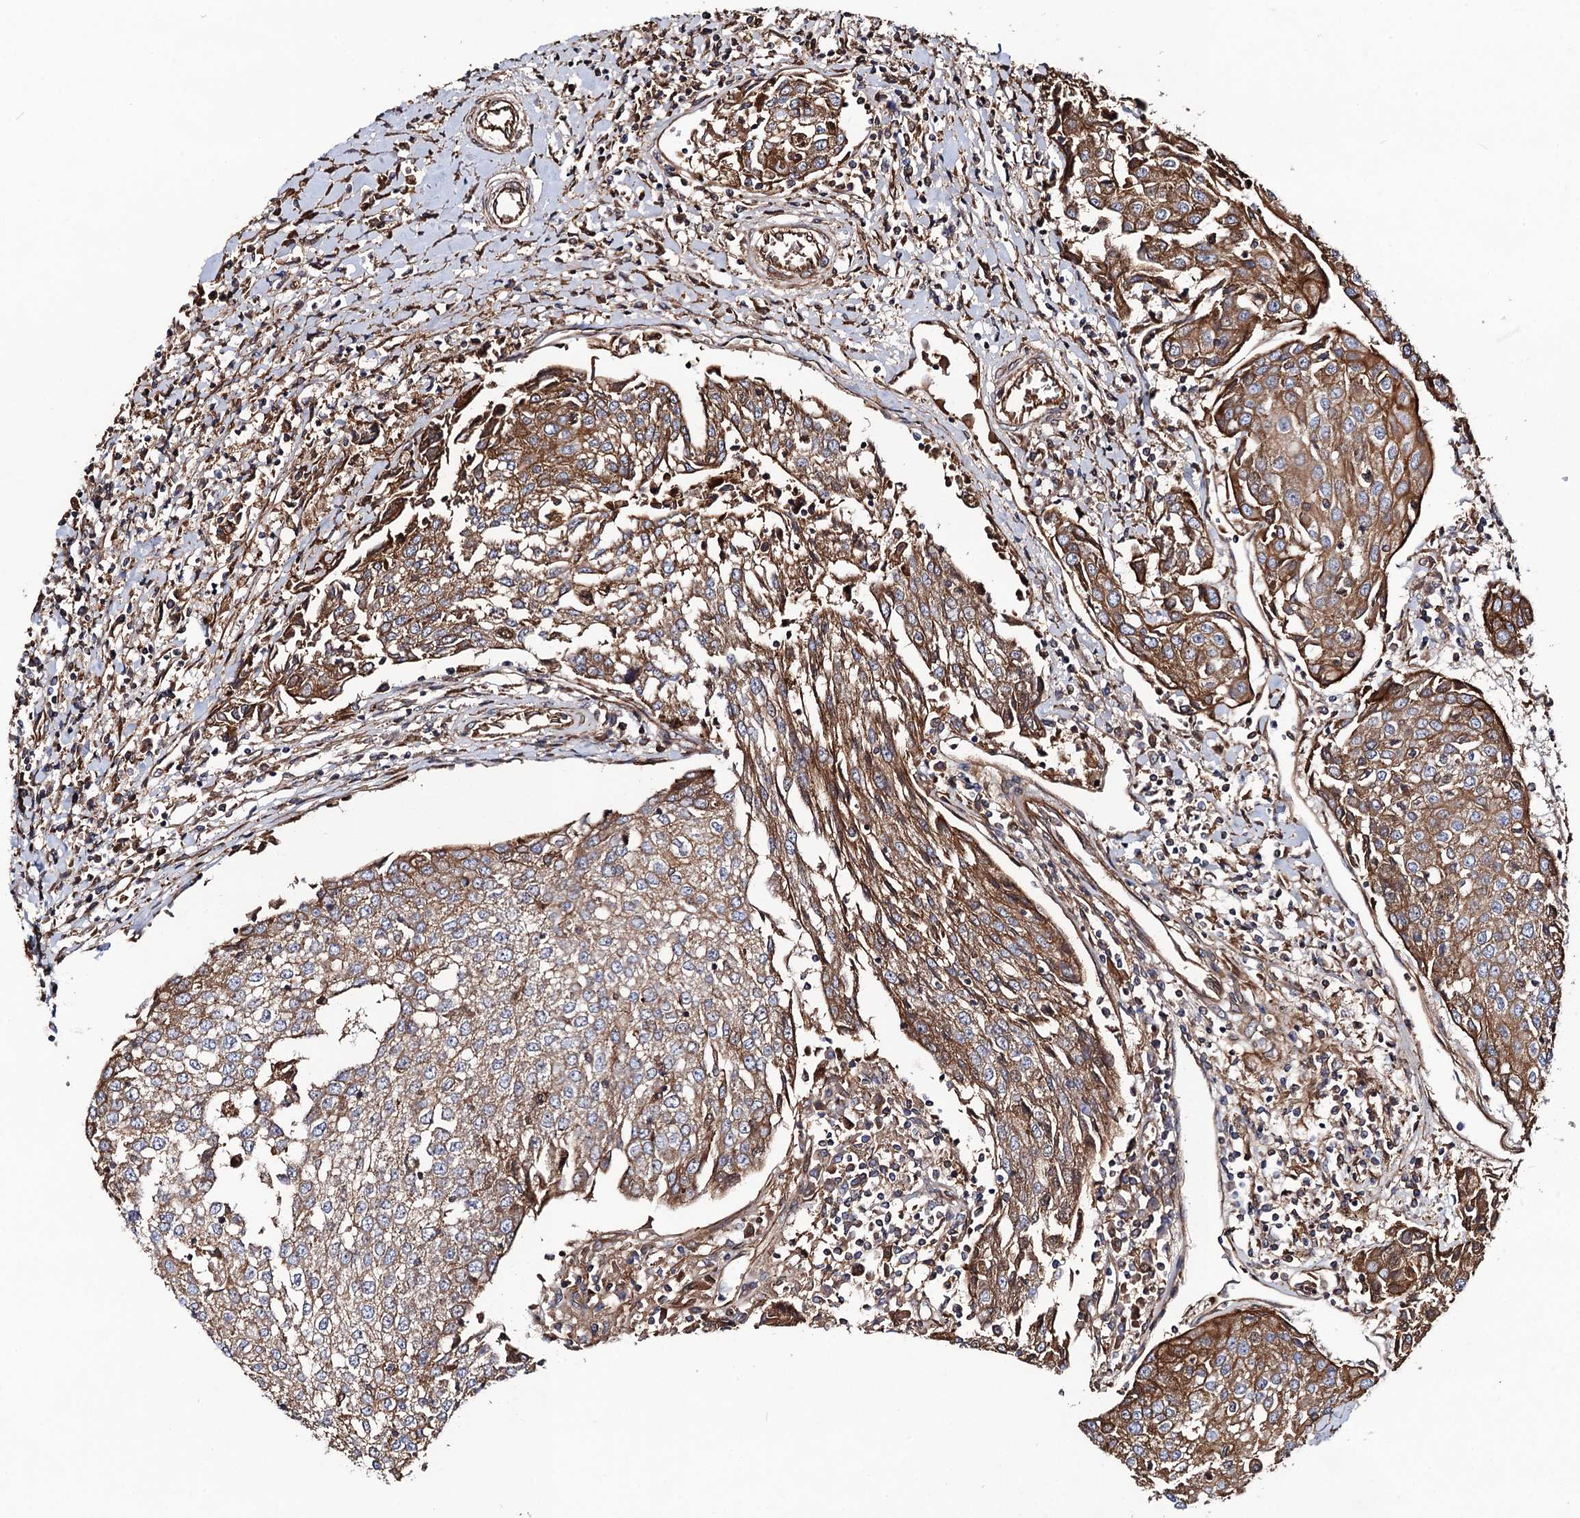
{"staining": {"intensity": "moderate", "quantity": ">75%", "location": "cytoplasmic/membranous"}, "tissue": "urothelial cancer", "cell_type": "Tumor cells", "image_type": "cancer", "snomed": [{"axis": "morphology", "description": "Urothelial carcinoma, High grade"}, {"axis": "topography", "description": "Urinary bladder"}], "caption": "Protein staining of high-grade urothelial carcinoma tissue shows moderate cytoplasmic/membranous expression in about >75% of tumor cells. Using DAB (3,3'-diaminobenzidine) (brown) and hematoxylin (blue) stains, captured at high magnification using brightfield microscopy.", "gene": "CIP2A", "patient": {"sex": "female", "age": 85}}